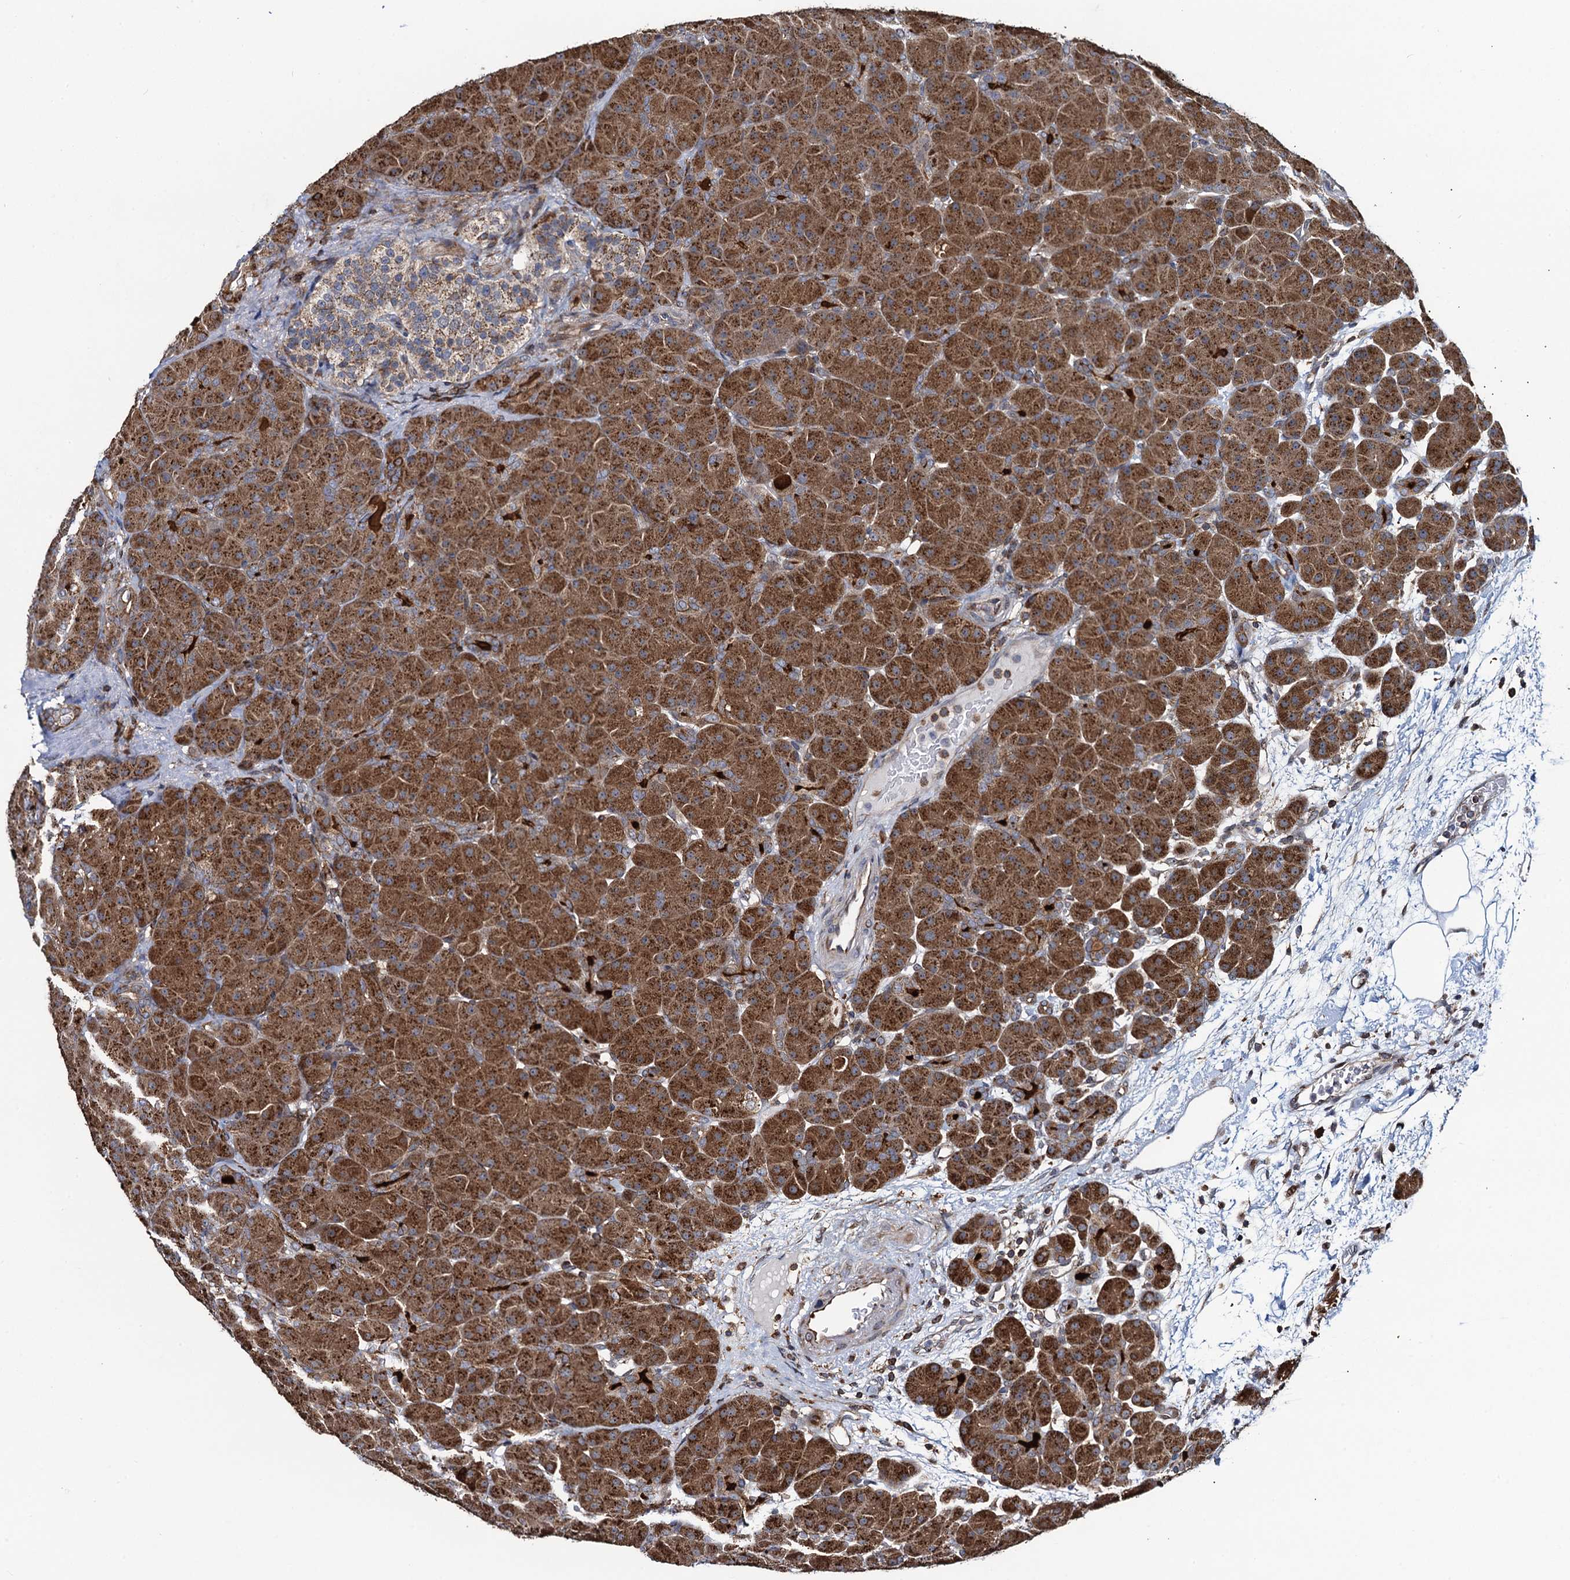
{"staining": {"intensity": "strong", "quantity": ">75%", "location": "cytoplasmic/membranous"}, "tissue": "pancreas", "cell_type": "Exocrine glandular cells", "image_type": "normal", "snomed": [{"axis": "morphology", "description": "Normal tissue, NOS"}, {"axis": "topography", "description": "Pancreas"}], "caption": "Brown immunohistochemical staining in benign pancreas shows strong cytoplasmic/membranous expression in approximately >75% of exocrine glandular cells.", "gene": "CCDC102A", "patient": {"sex": "male", "age": 66}}